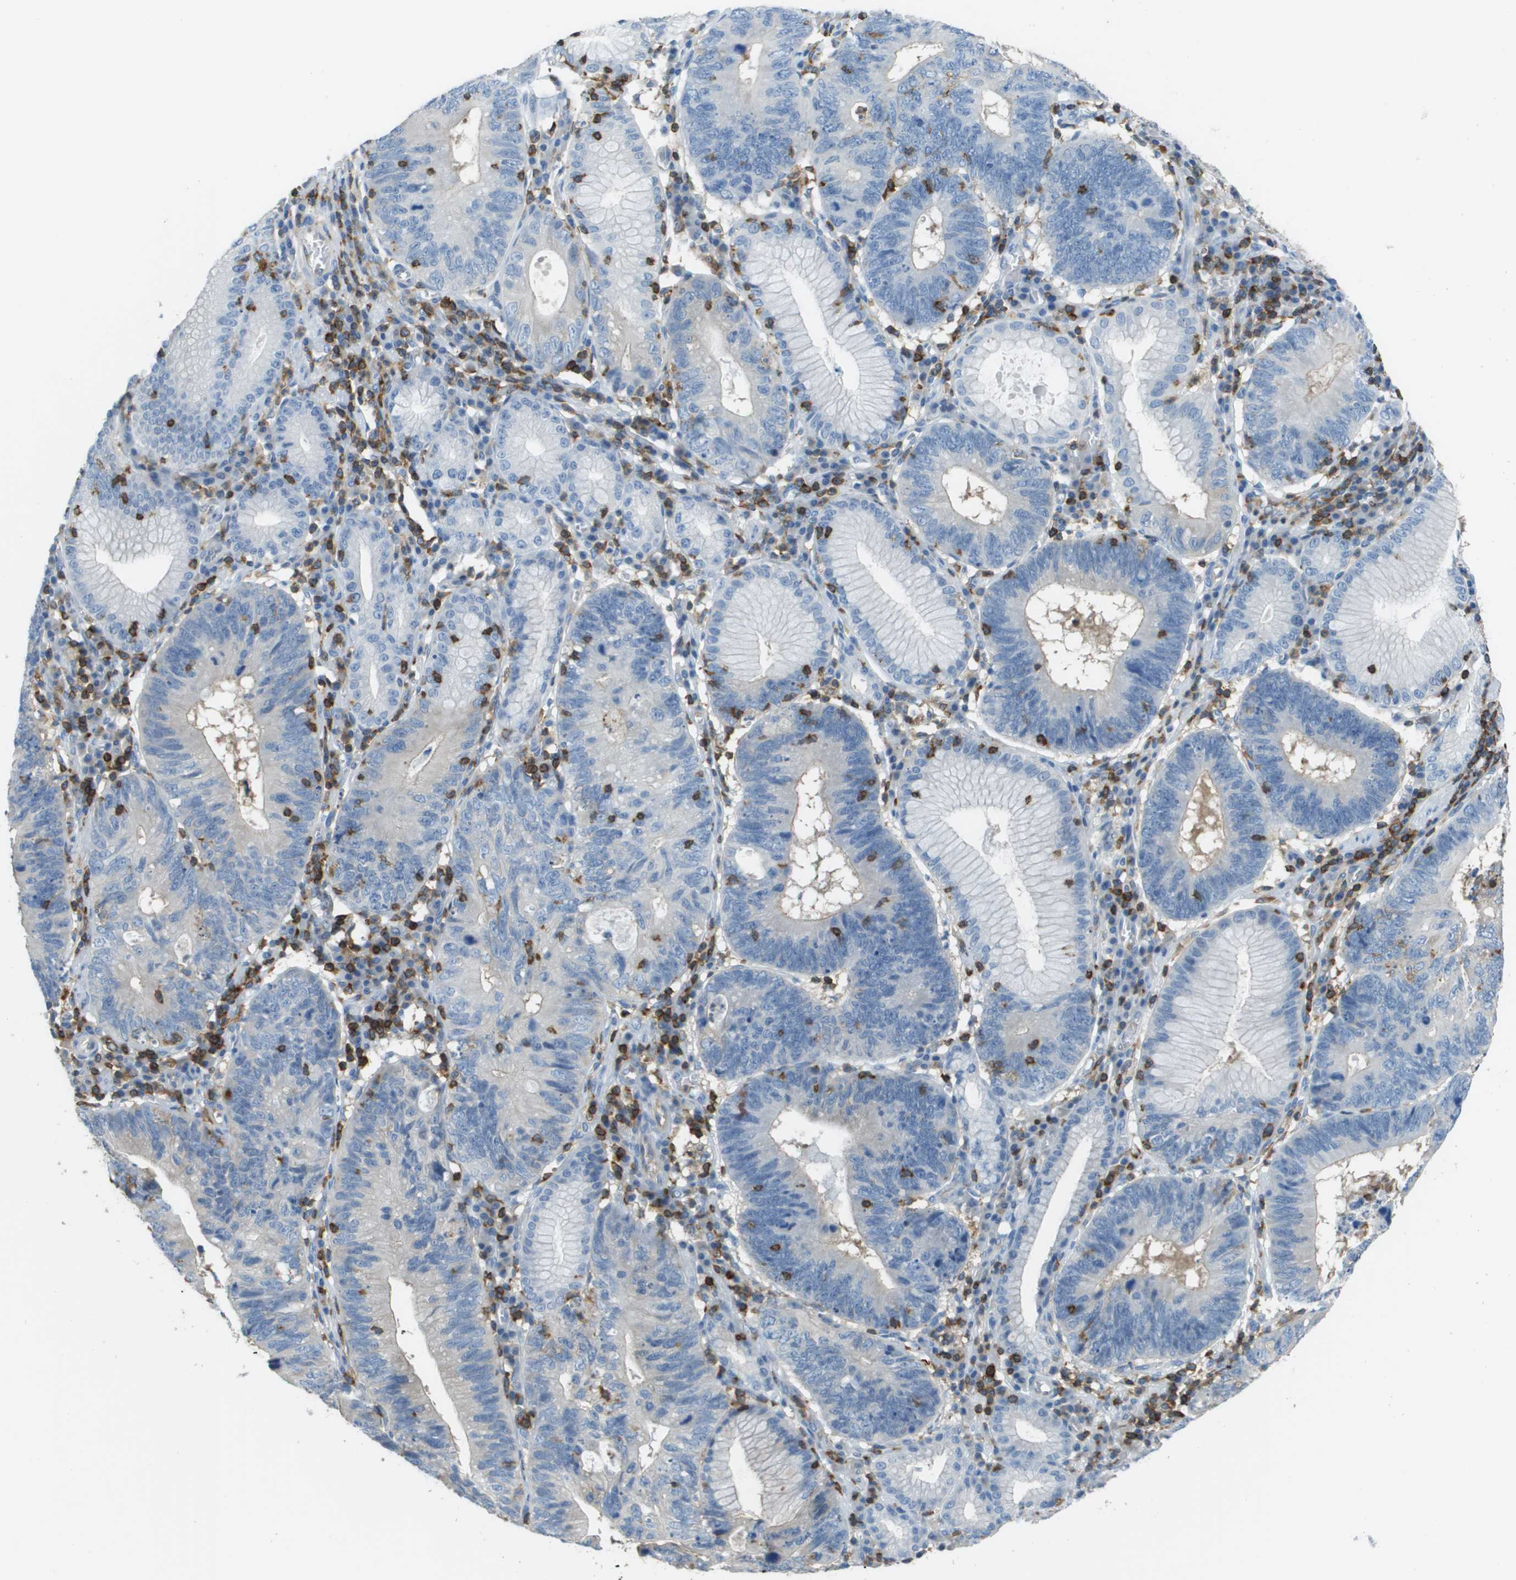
{"staining": {"intensity": "weak", "quantity": "<25%", "location": "cytoplasmic/membranous"}, "tissue": "stomach cancer", "cell_type": "Tumor cells", "image_type": "cancer", "snomed": [{"axis": "morphology", "description": "Adenocarcinoma, NOS"}, {"axis": "topography", "description": "Stomach"}], "caption": "The histopathology image shows no staining of tumor cells in adenocarcinoma (stomach).", "gene": "APBB1IP", "patient": {"sex": "male", "age": 59}}